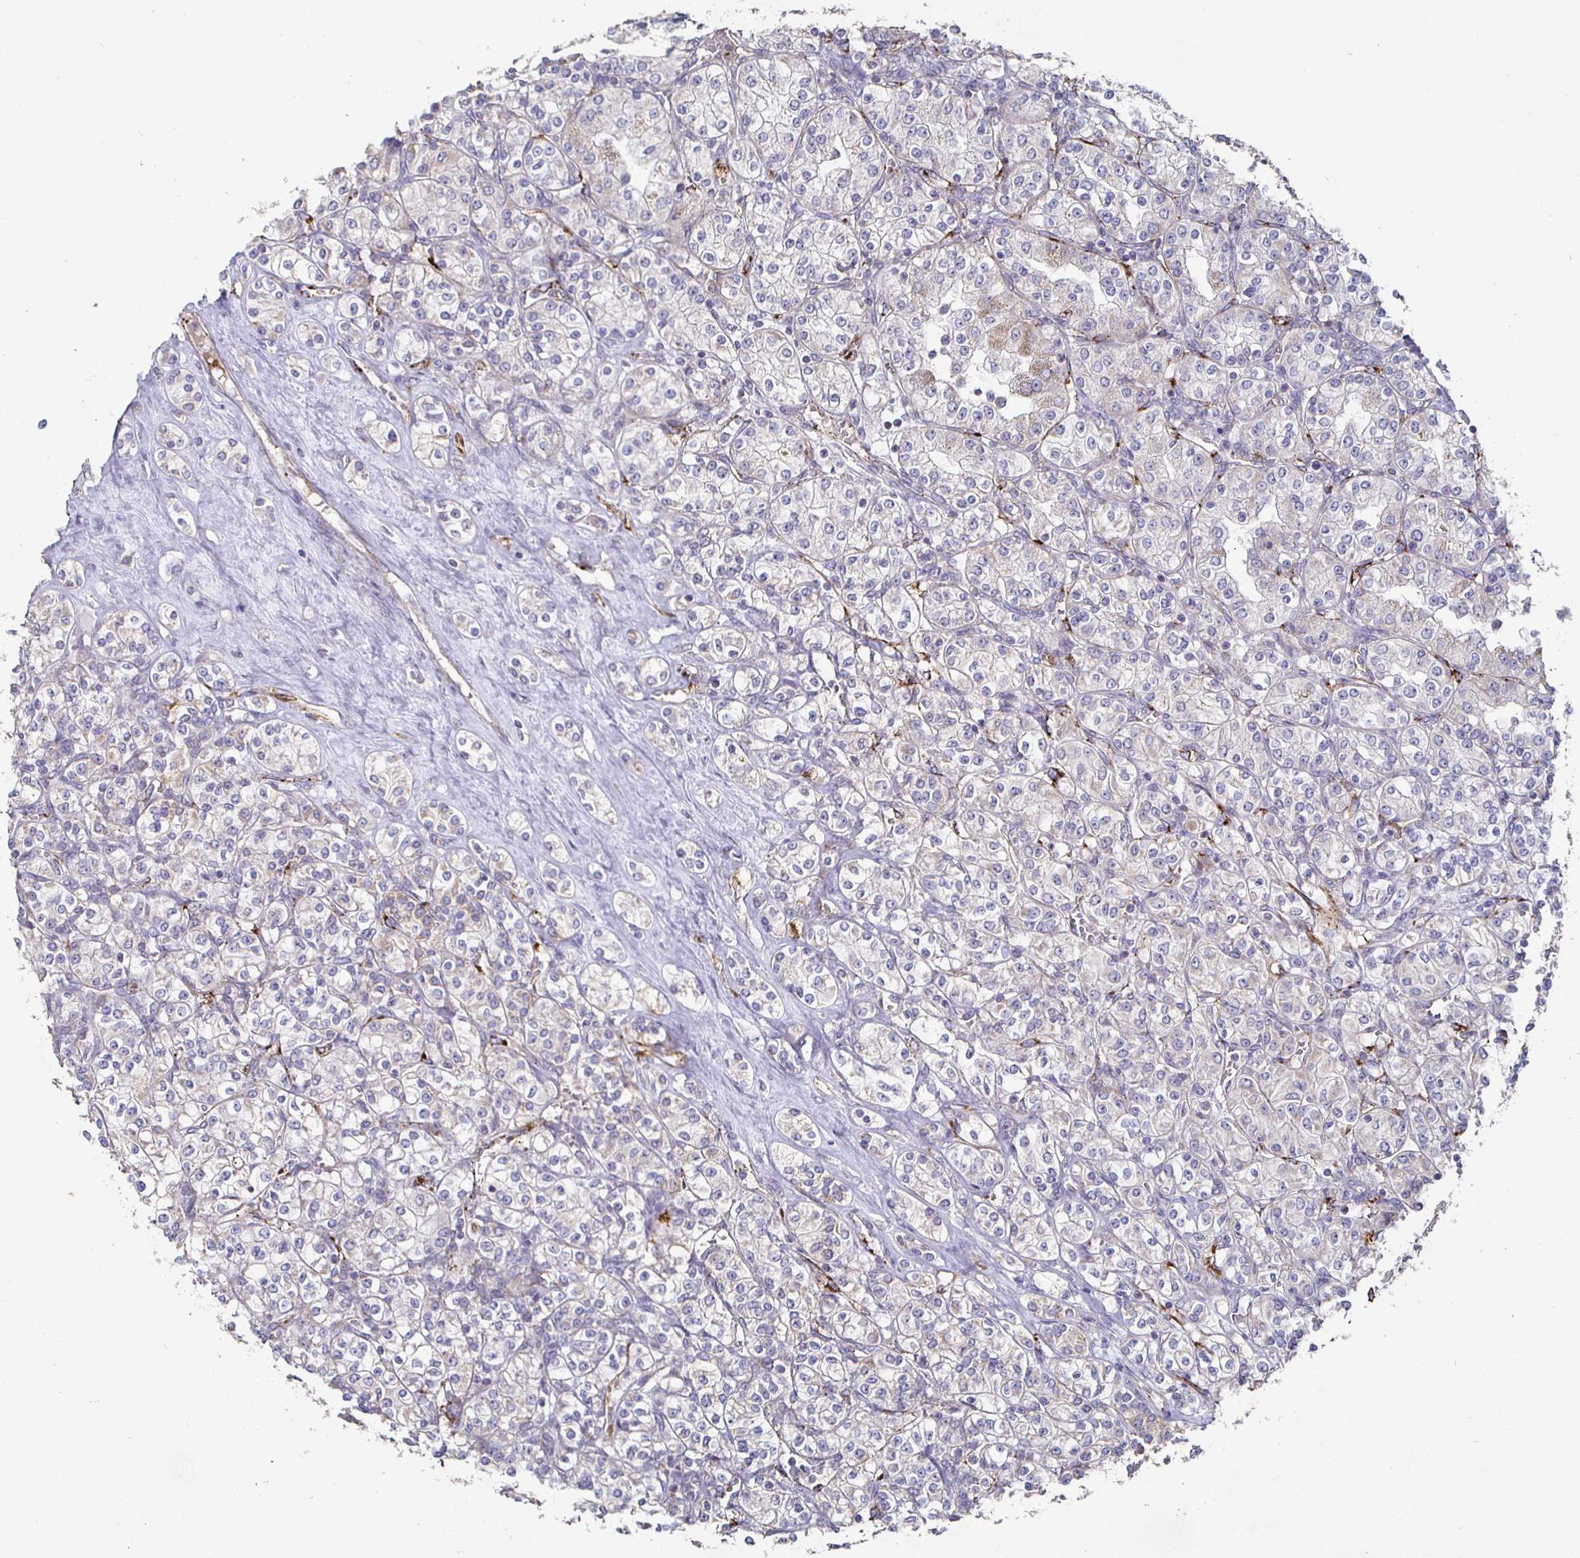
{"staining": {"intensity": "negative", "quantity": "none", "location": "none"}, "tissue": "renal cancer", "cell_type": "Tumor cells", "image_type": "cancer", "snomed": [{"axis": "morphology", "description": "Adenocarcinoma, NOS"}, {"axis": "topography", "description": "Kidney"}], "caption": "This image is of renal cancer (adenocarcinoma) stained with IHC to label a protein in brown with the nuclei are counter-stained blue. There is no positivity in tumor cells.", "gene": "NRSN1", "patient": {"sex": "male", "age": 77}}